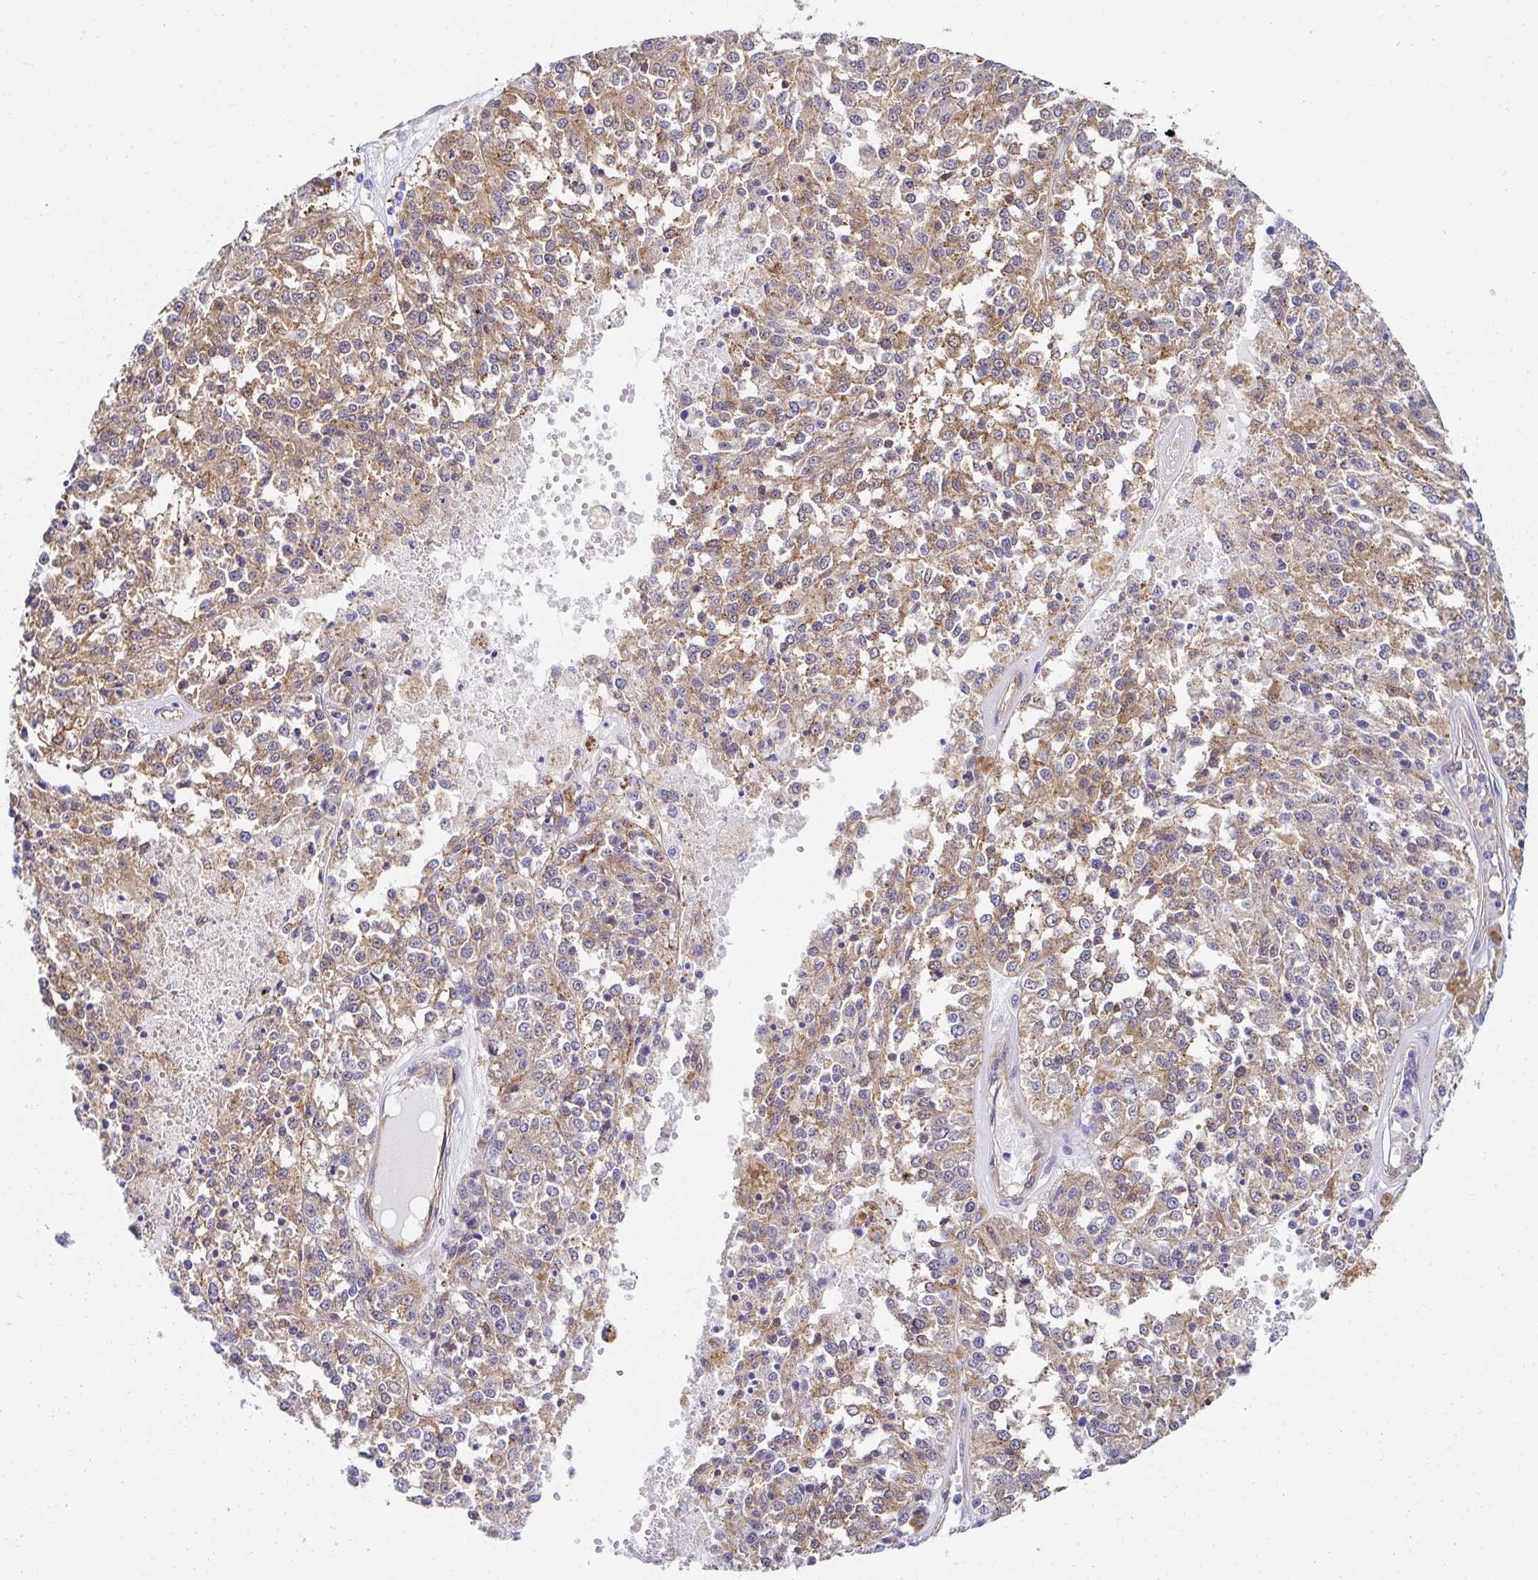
{"staining": {"intensity": "weak", "quantity": ">75%", "location": "cytoplasmic/membranous"}, "tissue": "melanoma", "cell_type": "Tumor cells", "image_type": "cancer", "snomed": [{"axis": "morphology", "description": "Malignant melanoma, Metastatic site"}, {"axis": "topography", "description": "Lymph node"}], "caption": "A micrograph showing weak cytoplasmic/membranous positivity in approximately >75% of tumor cells in melanoma, as visualized by brown immunohistochemical staining.", "gene": "CTTN", "patient": {"sex": "female", "age": 64}}